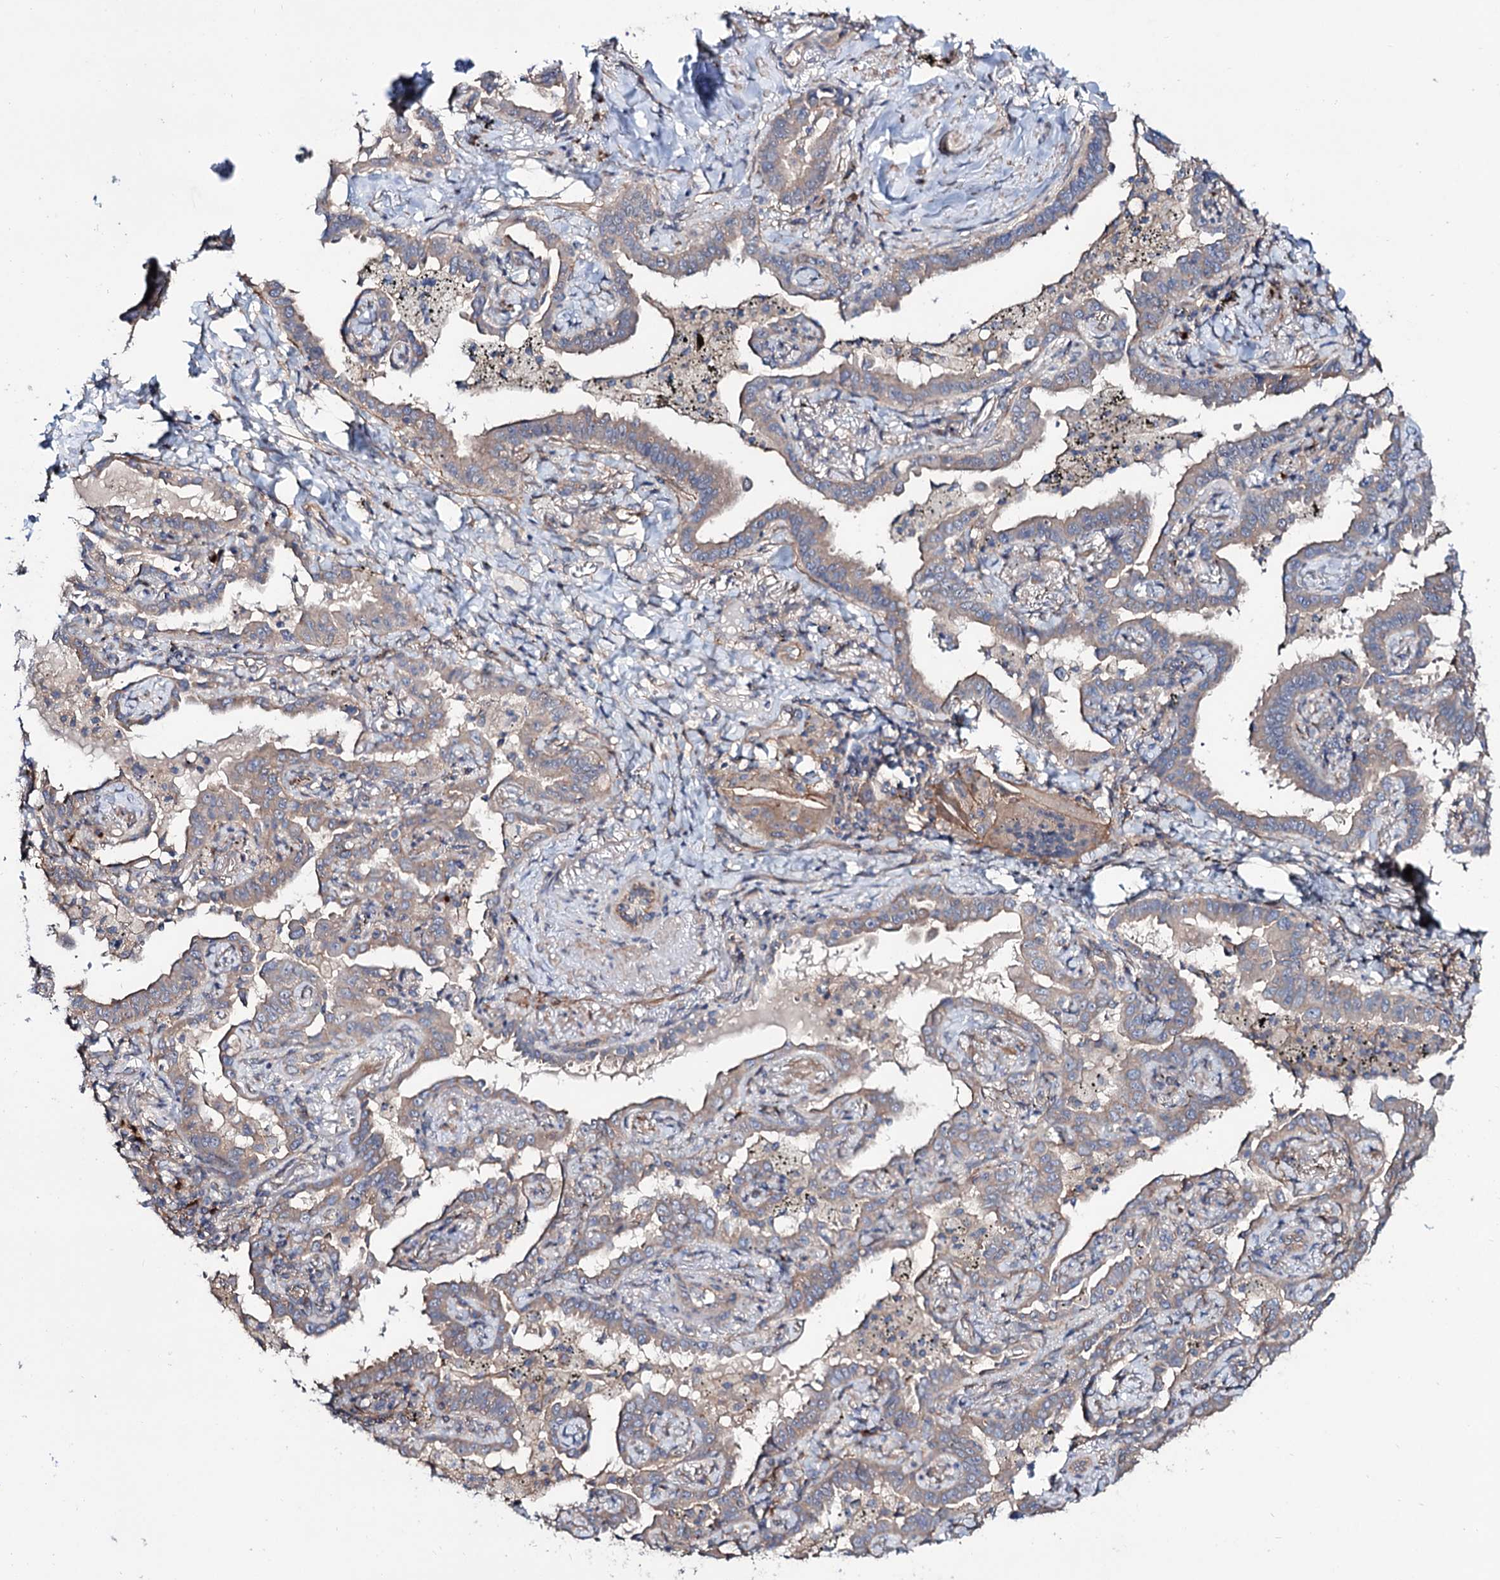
{"staining": {"intensity": "weak", "quantity": "25%-75%", "location": "cytoplasmic/membranous"}, "tissue": "lung cancer", "cell_type": "Tumor cells", "image_type": "cancer", "snomed": [{"axis": "morphology", "description": "Adenocarcinoma, NOS"}, {"axis": "topography", "description": "Lung"}], "caption": "Weak cytoplasmic/membranous staining for a protein is appreciated in about 25%-75% of tumor cells of lung adenocarcinoma using immunohistochemistry.", "gene": "SEC24A", "patient": {"sex": "male", "age": 67}}